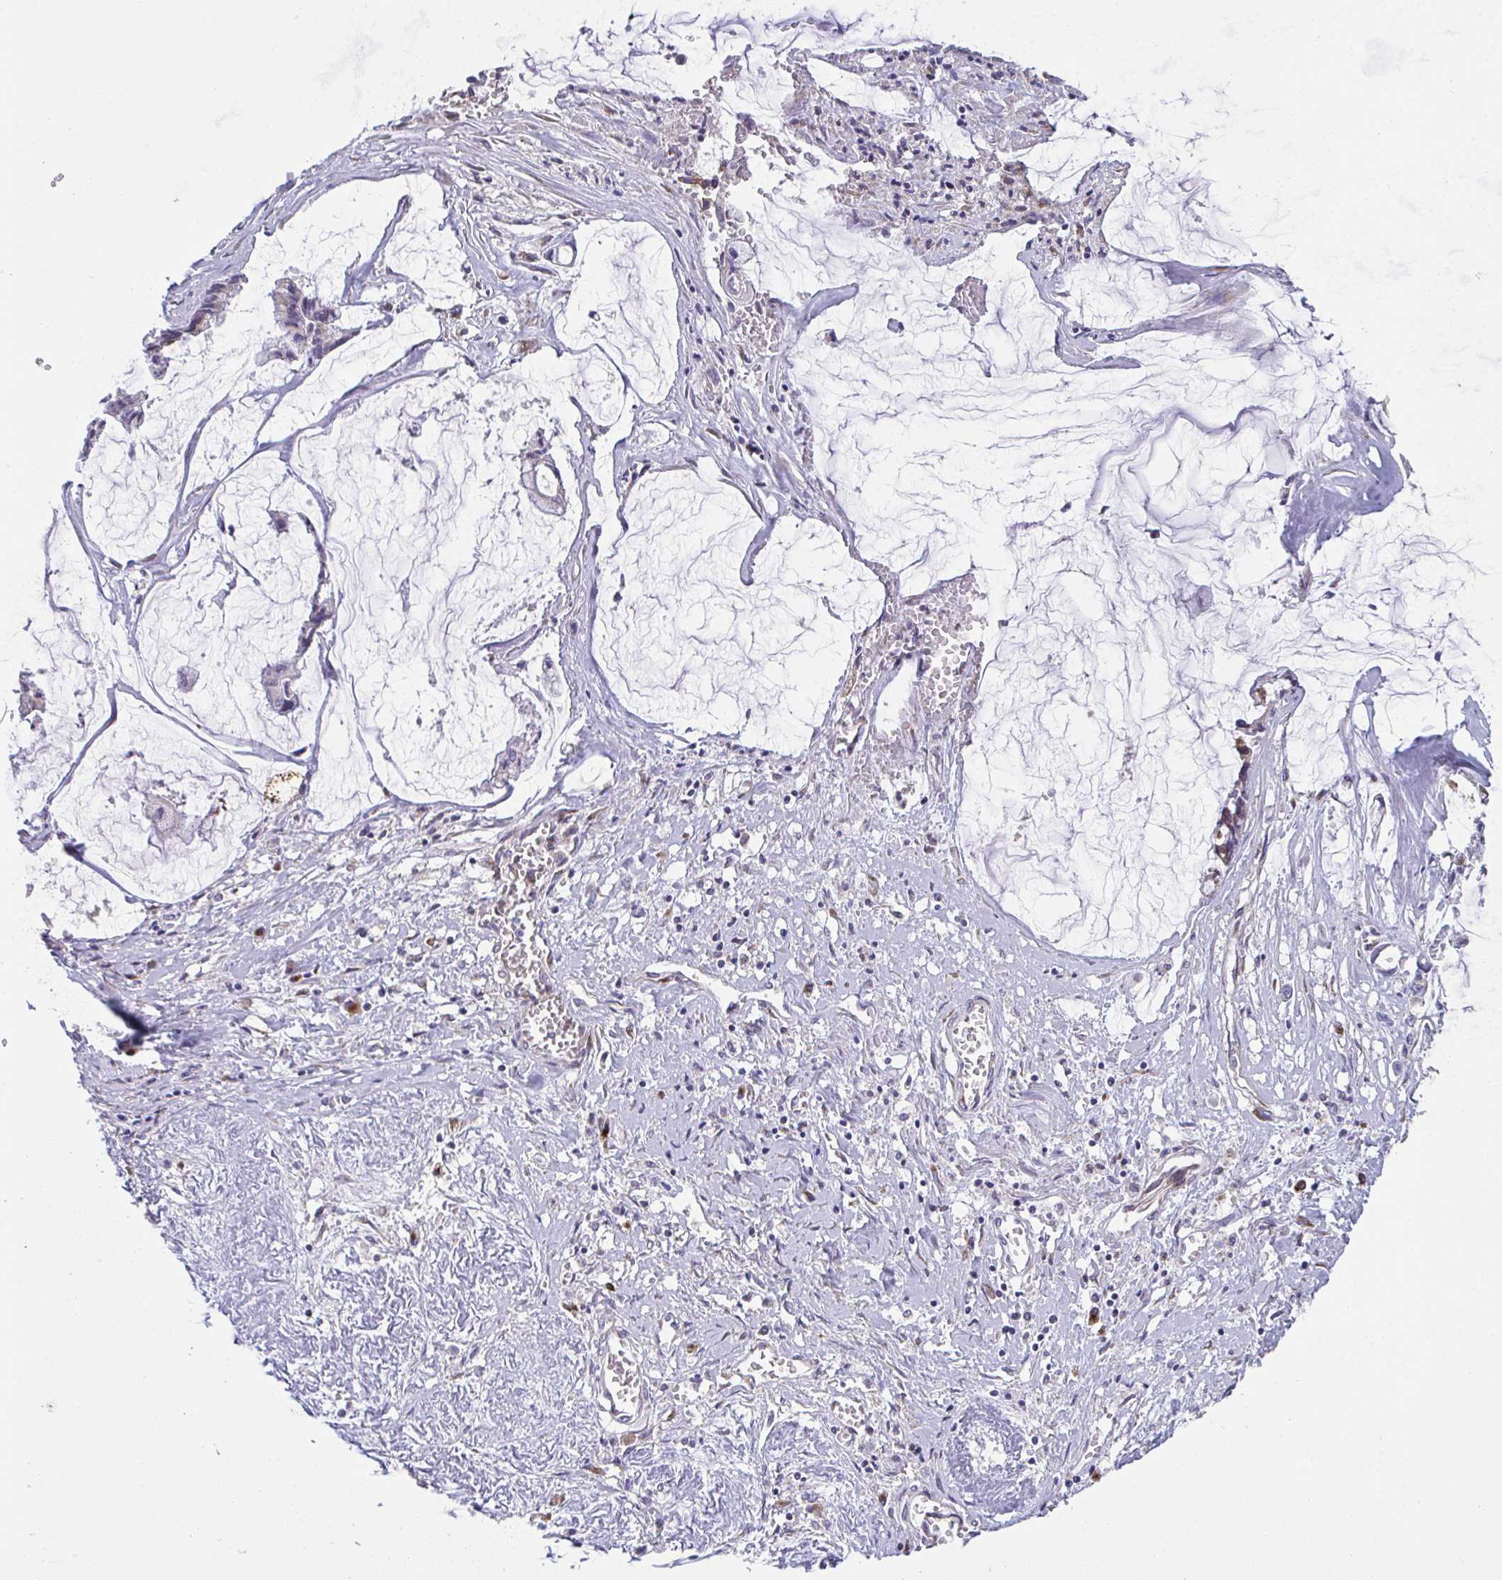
{"staining": {"intensity": "negative", "quantity": "none", "location": "none"}, "tissue": "ovarian cancer", "cell_type": "Tumor cells", "image_type": "cancer", "snomed": [{"axis": "morphology", "description": "Cystadenocarcinoma, mucinous, NOS"}, {"axis": "topography", "description": "Ovary"}], "caption": "A high-resolution image shows immunohistochemistry staining of mucinous cystadenocarcinoma (ovarian), which demonstrates no significant staining in tumor cells.", "gene": "MIA3", "patient": {"sex": "female", "age": 90}}